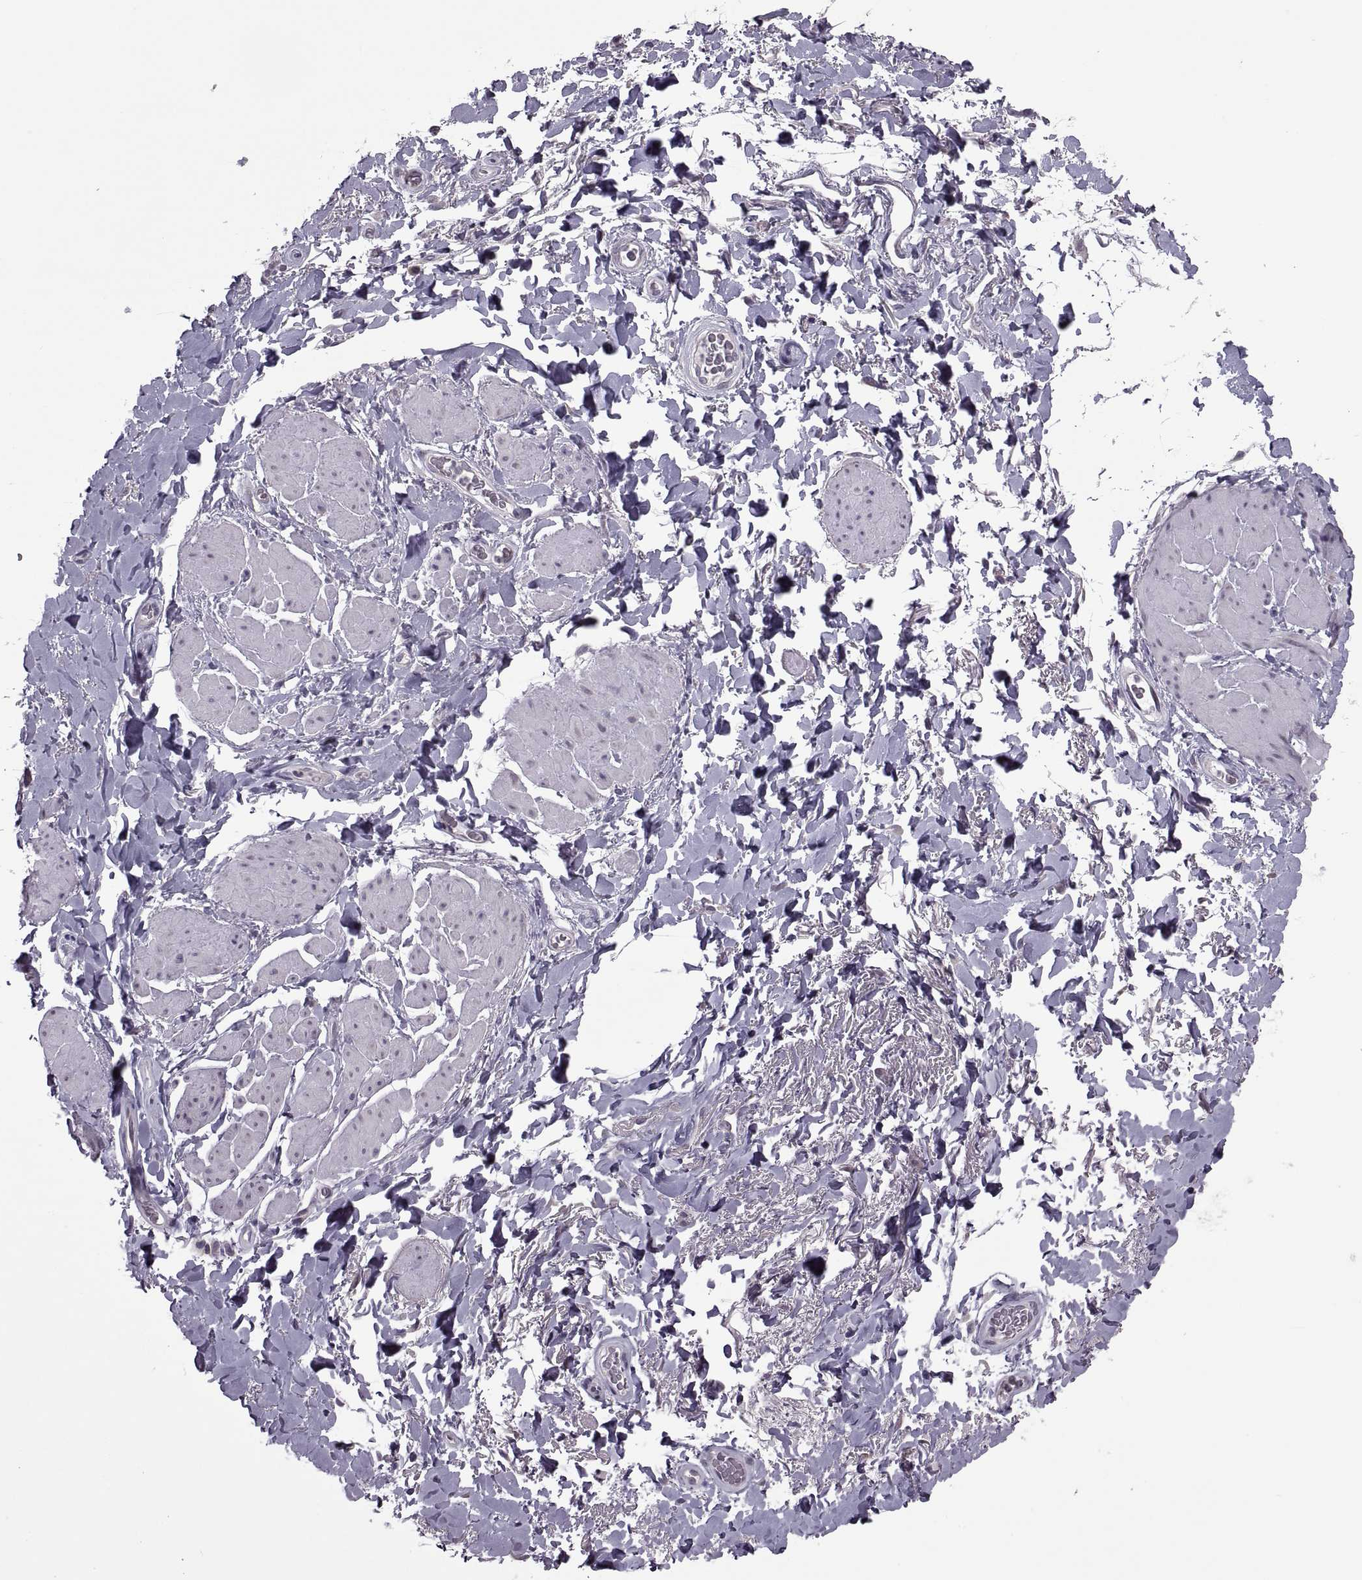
{"staining": {"intensity": "negative", "quantity": "none", "location": "none"}, "tissue": "adipose tissue", "cell_type": "Adipocytes", "image_type": "normal", "snomed": [{"axis": "morphology", "description": "Normal tissue, NOS"}, {"axis": "topography", "description": "Anal"}, {"axis": "topography", "description": "Peripheral nerve tissue"}], "caption": "DAB (3,3'-diaminobenzidine) immunohistochemical staining of normal adipose tissue displays no significant staining in adipocytes. (IHC, brightfield microscopy, high magnification).", "gene": "PABPC1", "patient": {"sex": "male", "age": 53}}